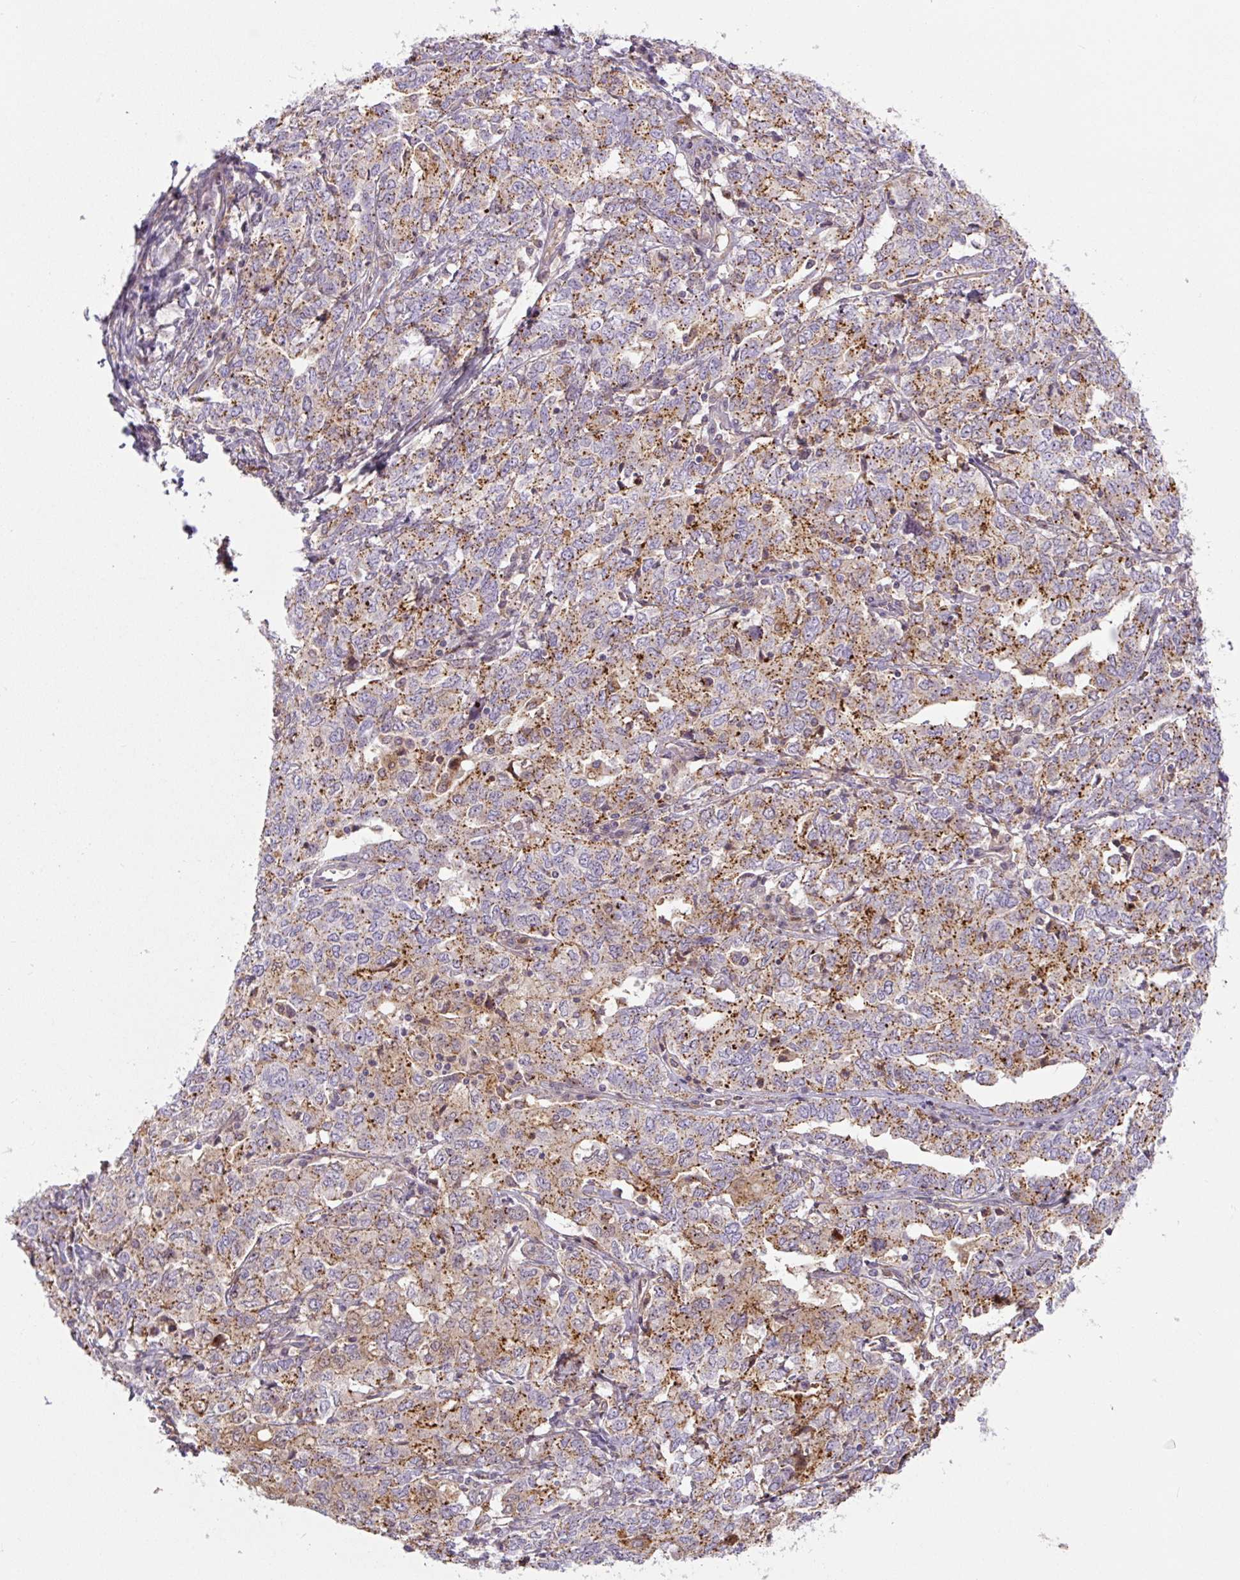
{"staining": {"intensity": "moderate", "quantity": ">75%", "location": "cytoplasmic/membranous"}, "tissue": "ovarian cancer", "cell_type": "Tumor cells", "image_type": "cancer", "snomed": [{"axis": "morphology", "description": "Carcinoma, endometroid"}, {"axis": "topography", "description": "Ovary"}], "caption": "Ovarian endometroid carcinoma was stained to show a protein in brown. There is medium levels of moderate cytoplasmic/membranous staining in about >75% of tumor cells.", "gene": "ZSWIM7", "patient": {"sex": "female", "age": 62}}